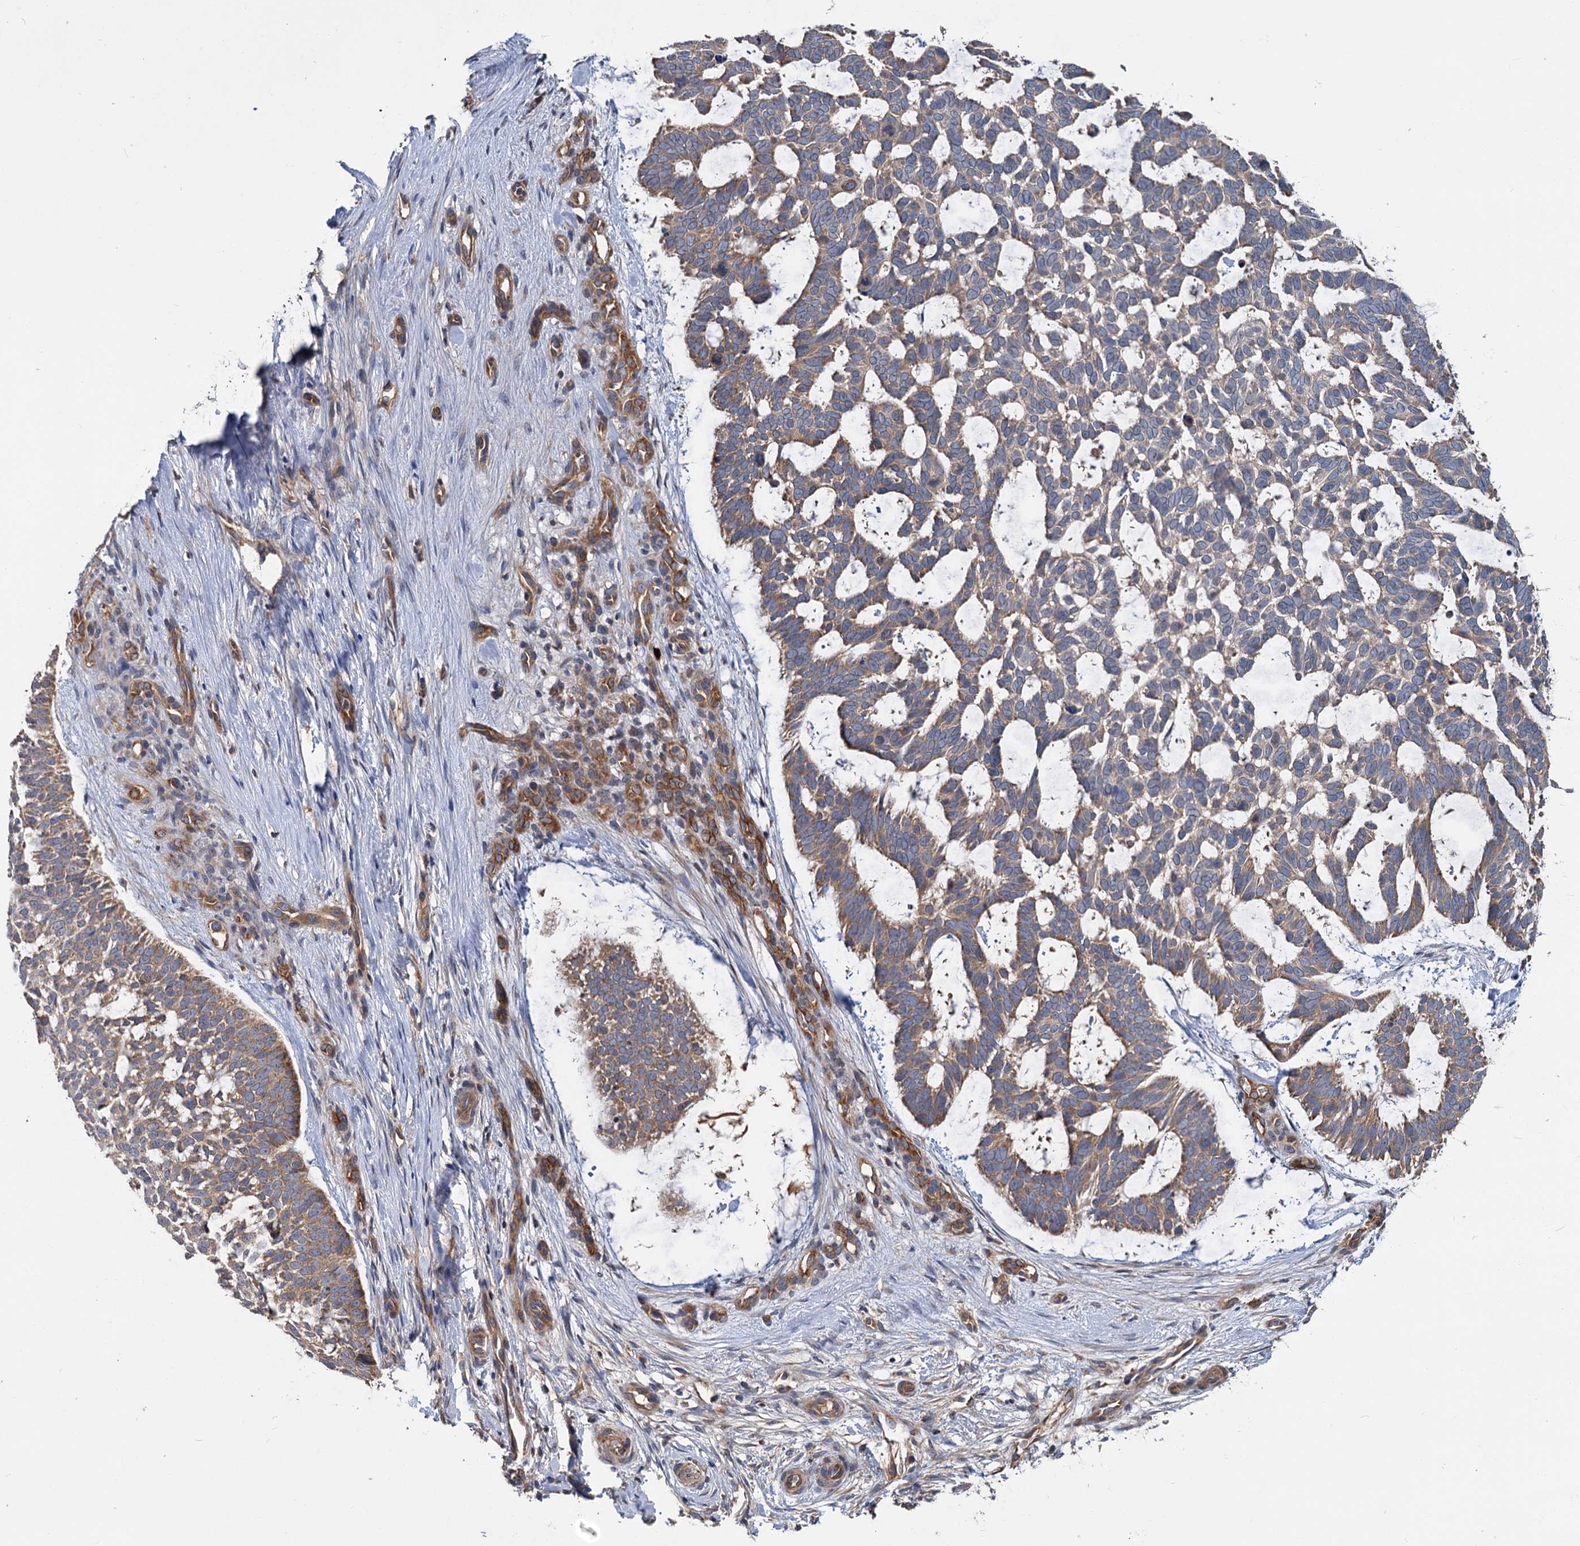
{"staining": {"intensity": "weak", "quantity": "25%-75%", "location": "cytoplasmic/membranous"}, "tissue": "skin cancer", "cell_type": "Tumor cells", "image_type": "cancer", "snomed": [{"axis": "morphology", "description": "Basal cell carcinoma"}, {"axis": "topography", "description": "Skin"}], "caption": "Skin basal cell carcinoma stained with IHC shows weak cytoplasmic/membranous expression in approximately 25%-75% of tumor cells.", "gene": "DYNC2H1", "patient": {"sex": "male", "age": 88}}